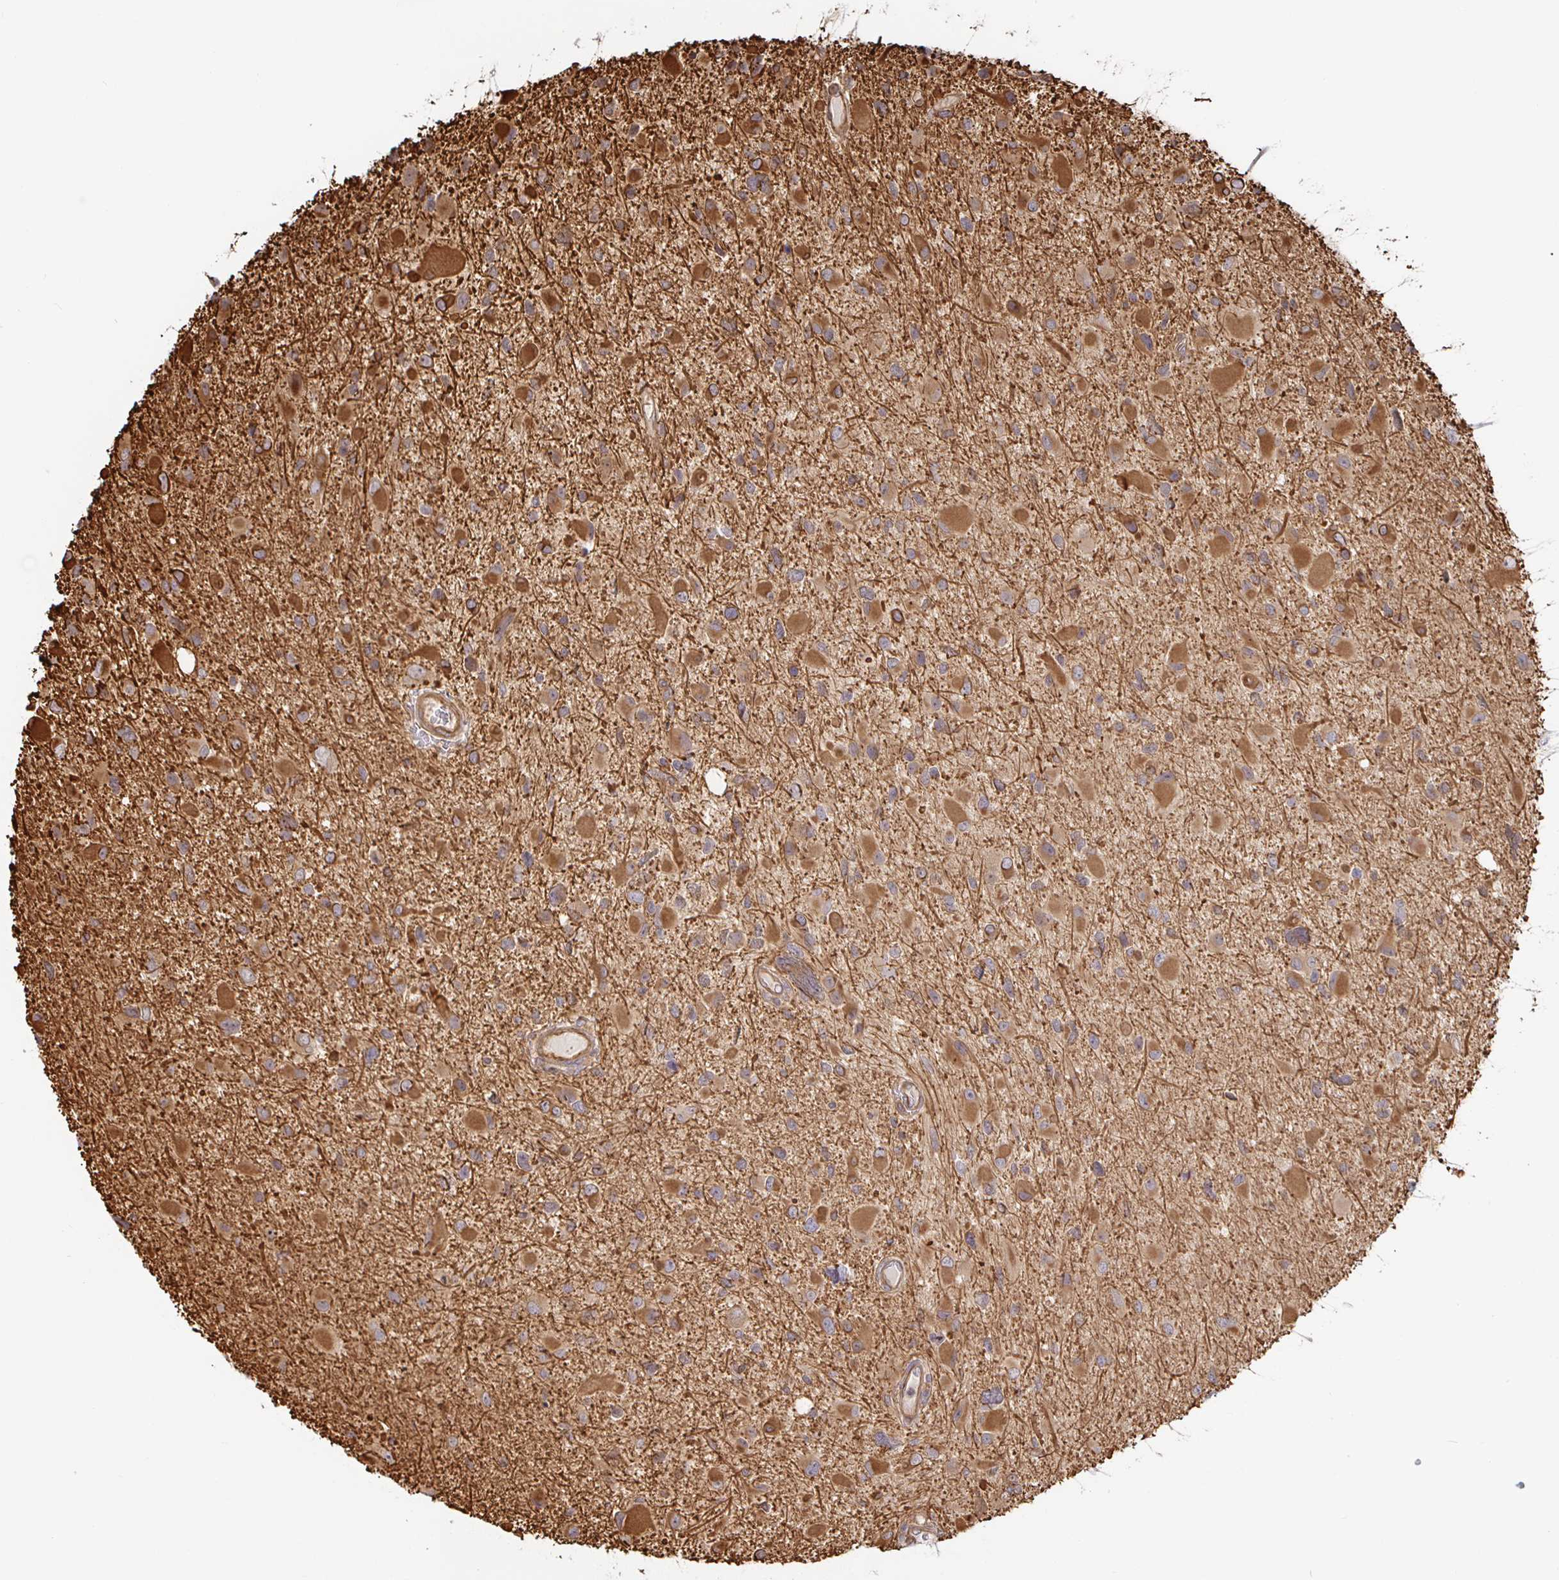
{"staining": {"intensity": "moderate", "quantity": ">75%", "location": "cytoplasmic/membranous"}, "tissue": "glioma", "cell_type": "Tumor cells", "image_type": "cancer", "snomed": [{"axis": "morphology", "description": "Glioma, malignant, Low grade"}, {"axis": "topography", "description": "Brain"}], "caption": "Protein expression analysis of human low-grade glioma (malignant) reveals moderate cytoplasmic/membranous expression in approximately >75% of tumor cells.", "gene": "STRAP", "patient": {"sex": "female", "age": 32}}